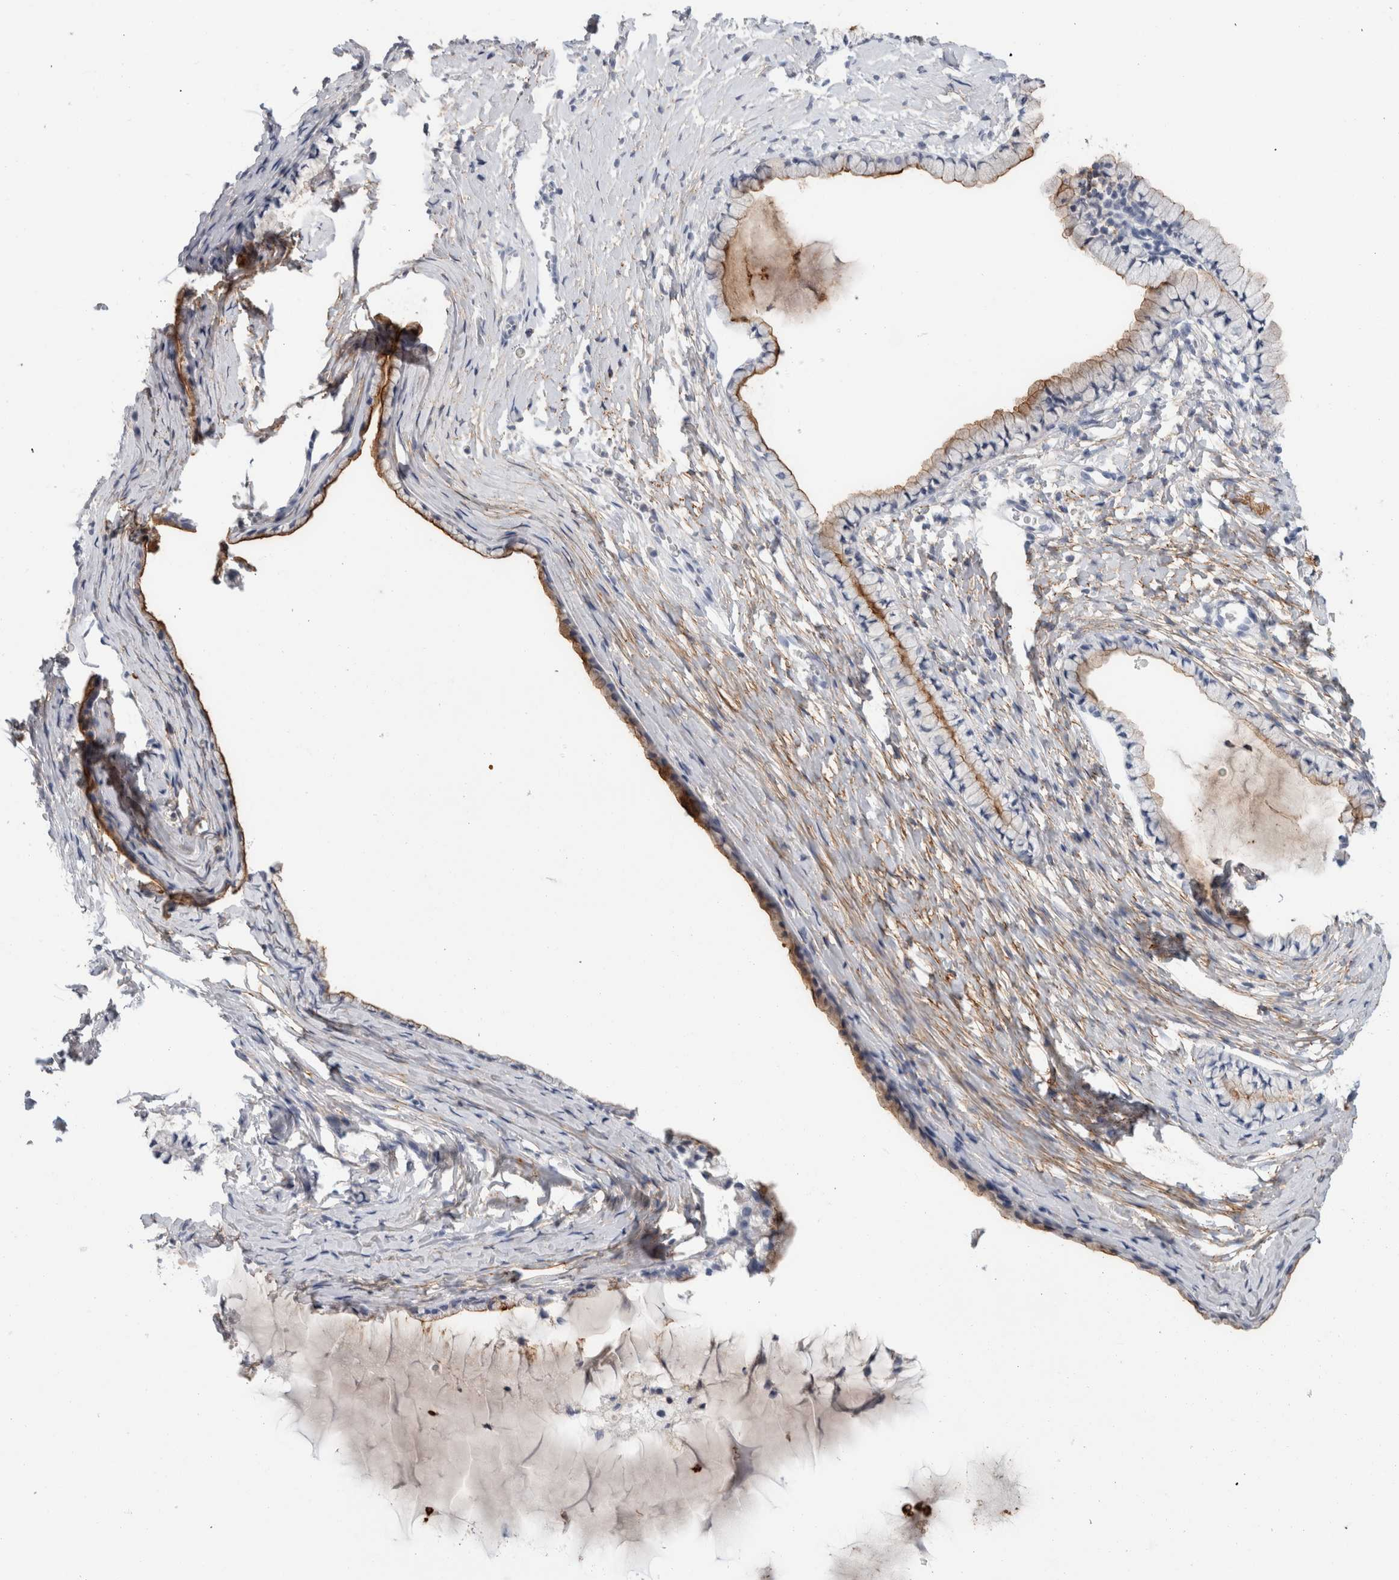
{"staining": {"intensity": "moderate", "quantity": "25%-75%", "location": "cytoplasmic/membranous"}, "tissue": "cervix", "cell_type": "Glandular cells", "image_type": "normal", "snomed": [{"axis": "morphology", "description": "Normal tissue, NOS"}, {"axis": "topography", "description": "Cervix"}], "caption": "This photomicrograph demonstrates IHC staining of unremarkable cervix, with medium moderate cytoplasmic/membranous positivity in about 25%-75% of glandular cells.", "gene": "CD55", "patient": {"sex": "female", "age": 72}}